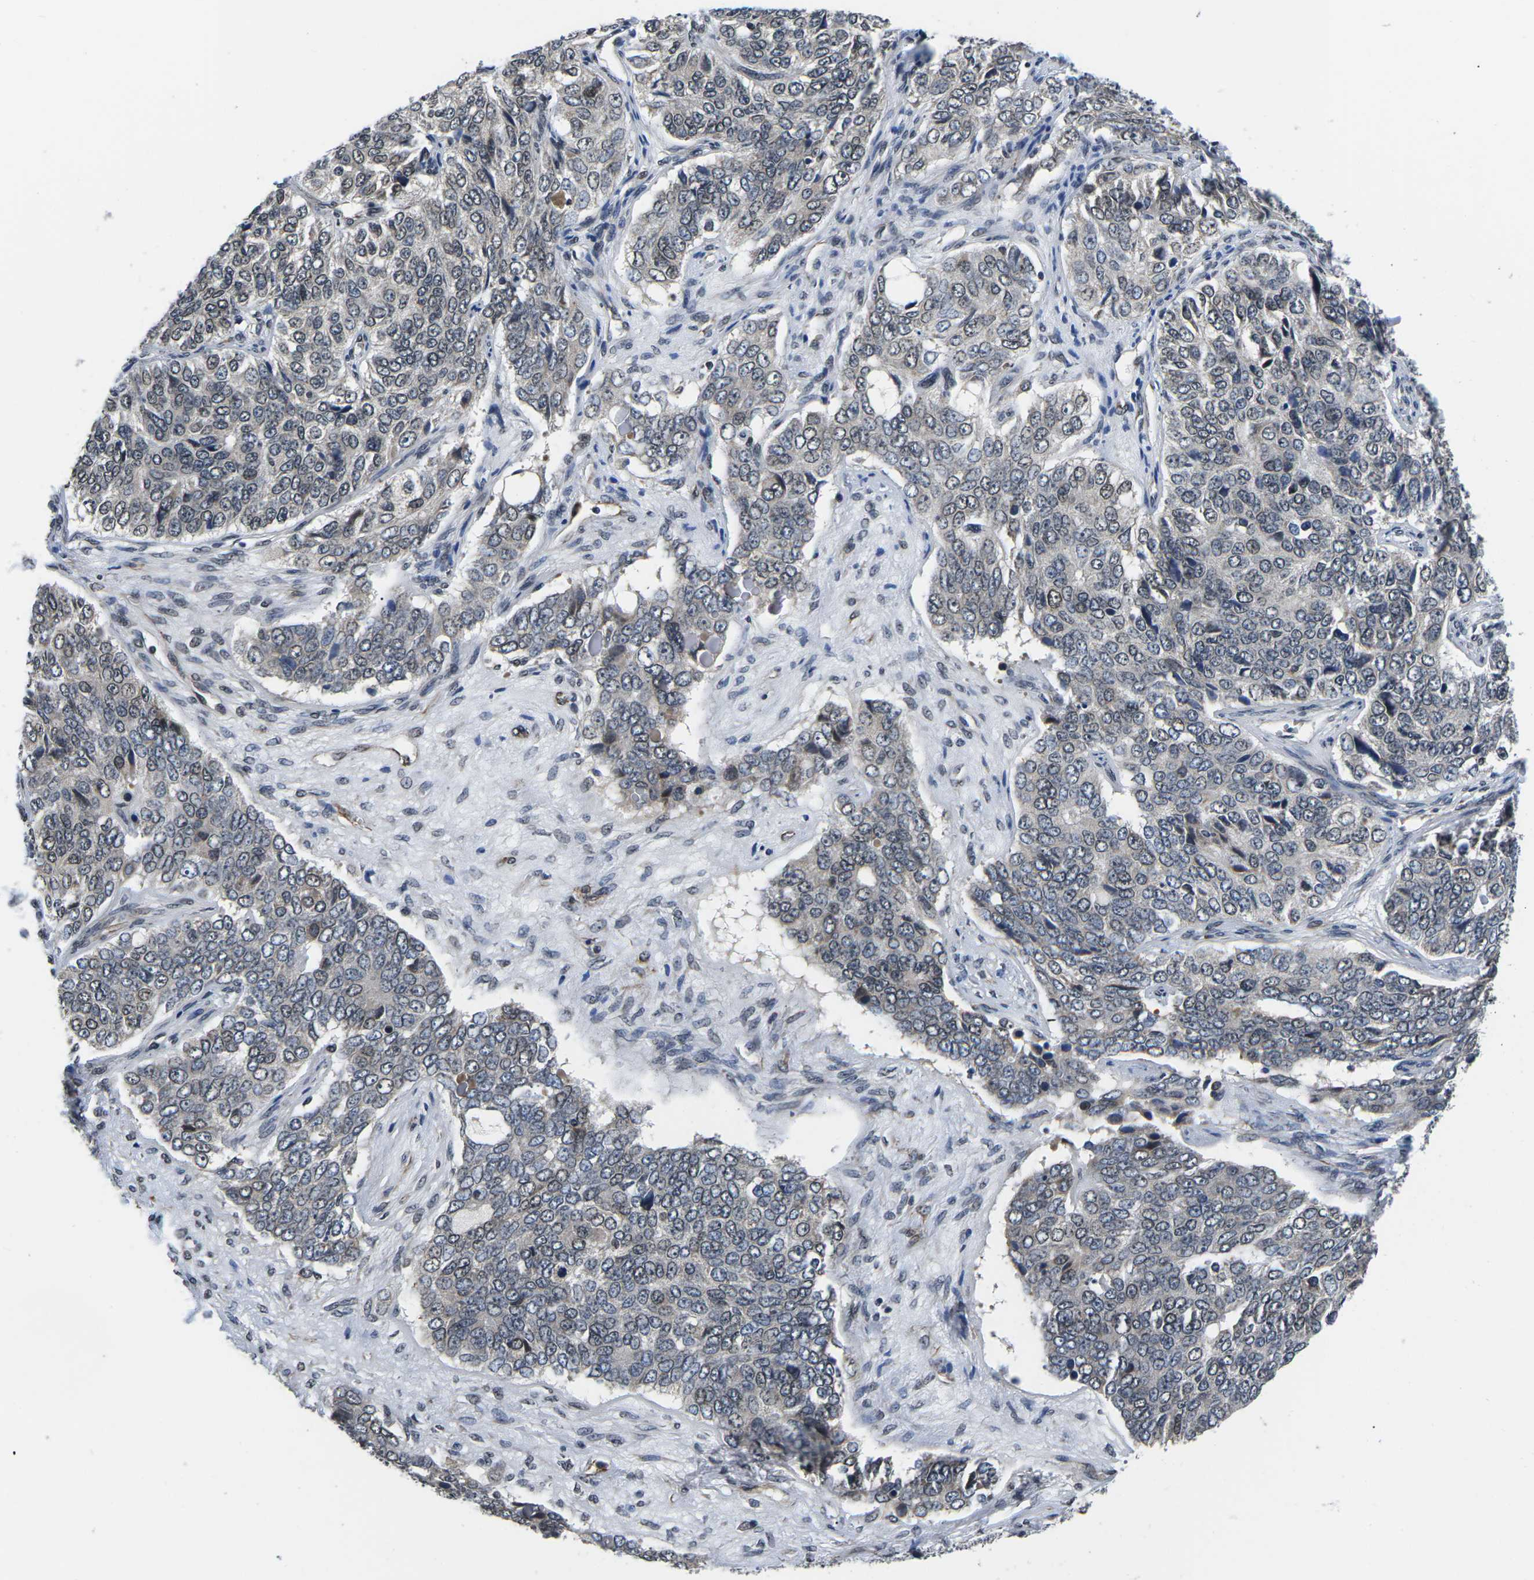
{"staining": {"intensity": "weak", "quantity": "25%-75%", "location": "cytoplasmic/membranous,nuclear"}, "tissue": "ovarian cancer", "cell_type": "Tumor cells", "image_type": "cancer", "snomed": [{"axis": "morphology", "description": "Carcinoma, endometroid"}, {"axis": "topography", "description": "Ovary"}], "caption": "This histopathology image shows immunohistochemistry staining of ovarian cancer (endometroid carcinoma), with low weak cytoplasmic/membranous and nuclear staining in about 25%-75% of tumor cells.", "gene": "CCNE1", "patient": {"sex": "female", "age": 51}}